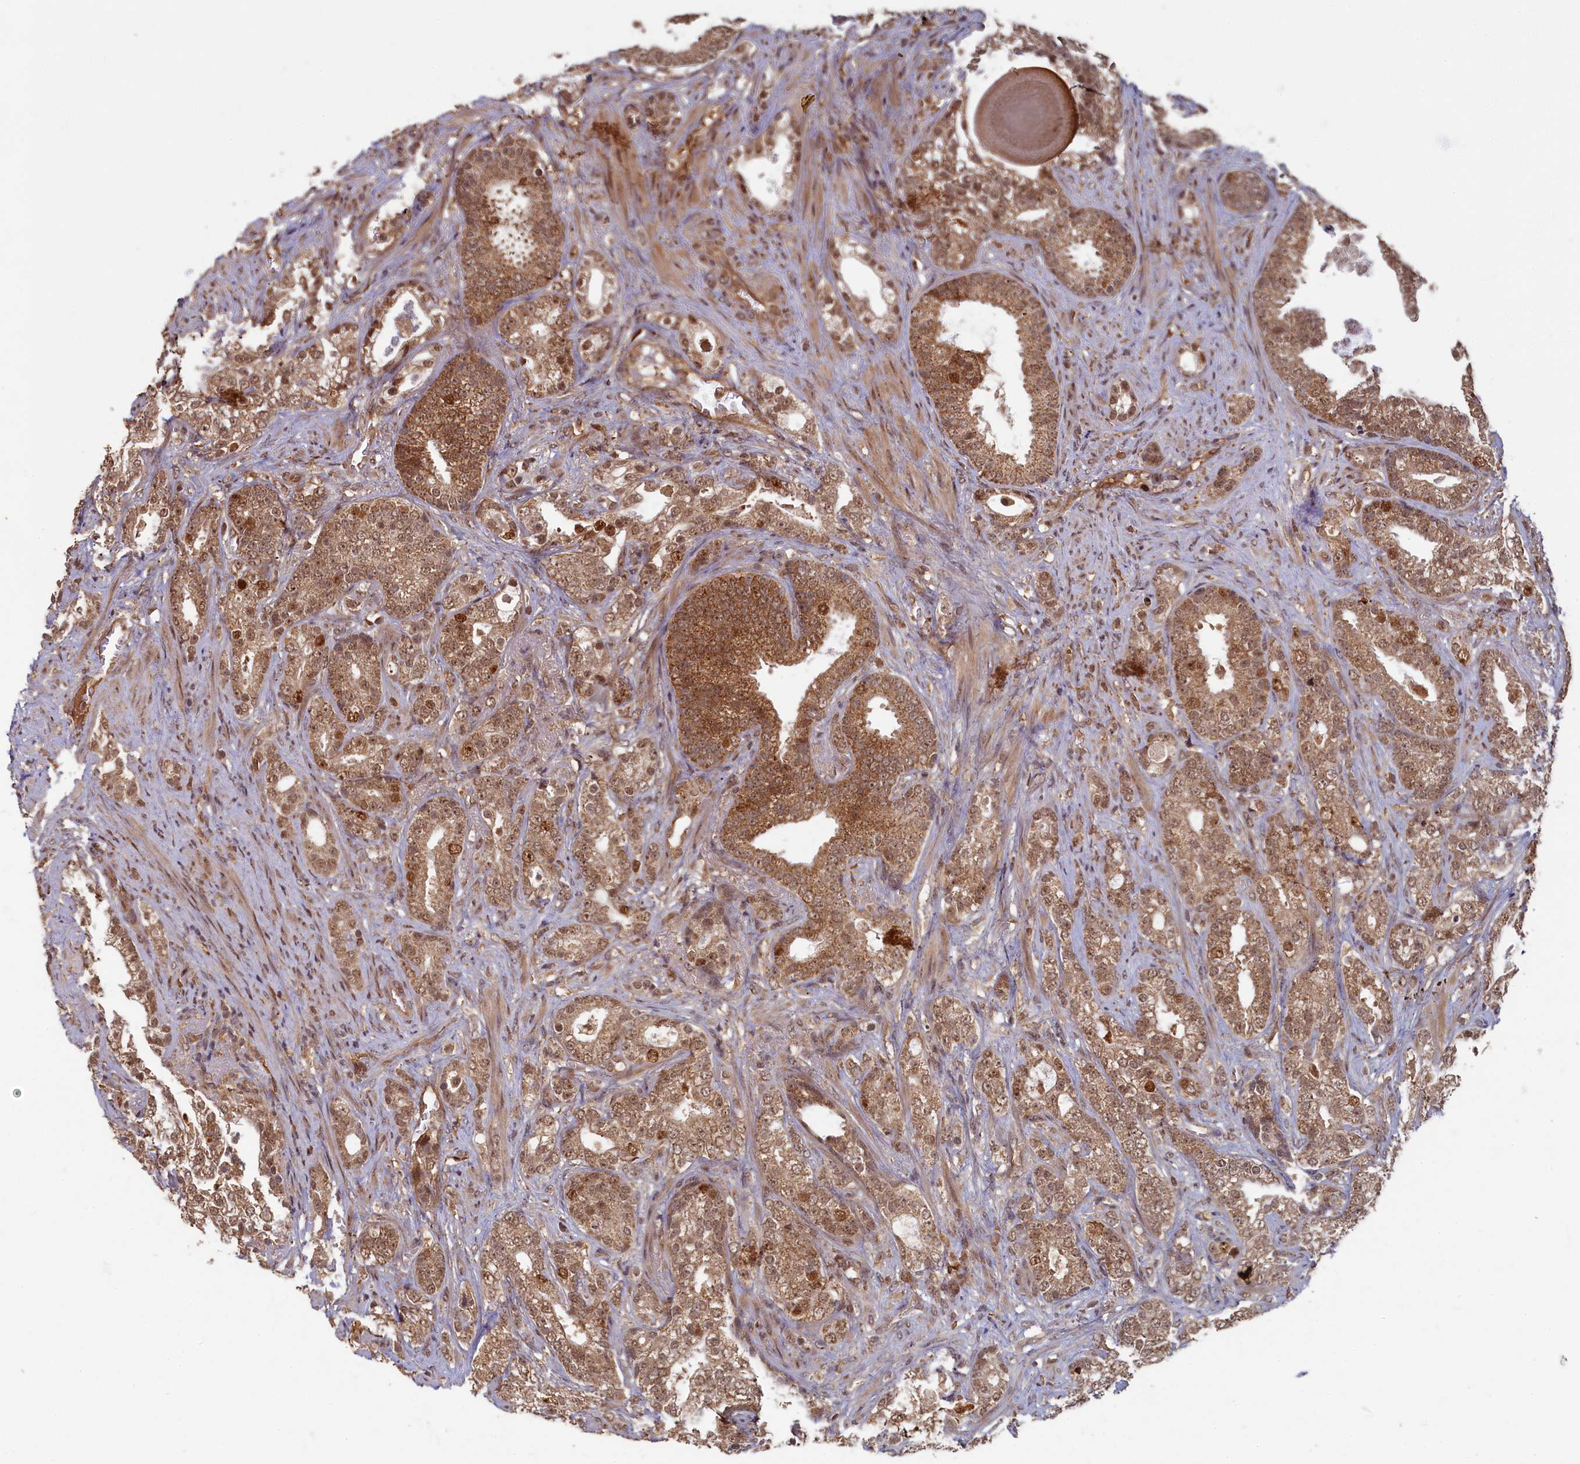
{"staining": {"intensity": "moderate", "quantity": ">75%", "location": "cytoplasmic/membranous,nuclear"}, "tissue": "prostate cancer", "cell_type": "Tumor cells", "image_type": "cancer", "snomed": [{"axis": "morphology", "description": "Adenocarcinoma, High grade"}, {"axis": "topography", "description": "Prostate and seminal vesicle, NOS"}], "caption": "Human prostate cancer (high-grade adenocarcinoma) stained with a protein marker displays moderate staining in tumor cells.", "gene": "BRCA1", "patient": {"sex": "male", "age": 67}}